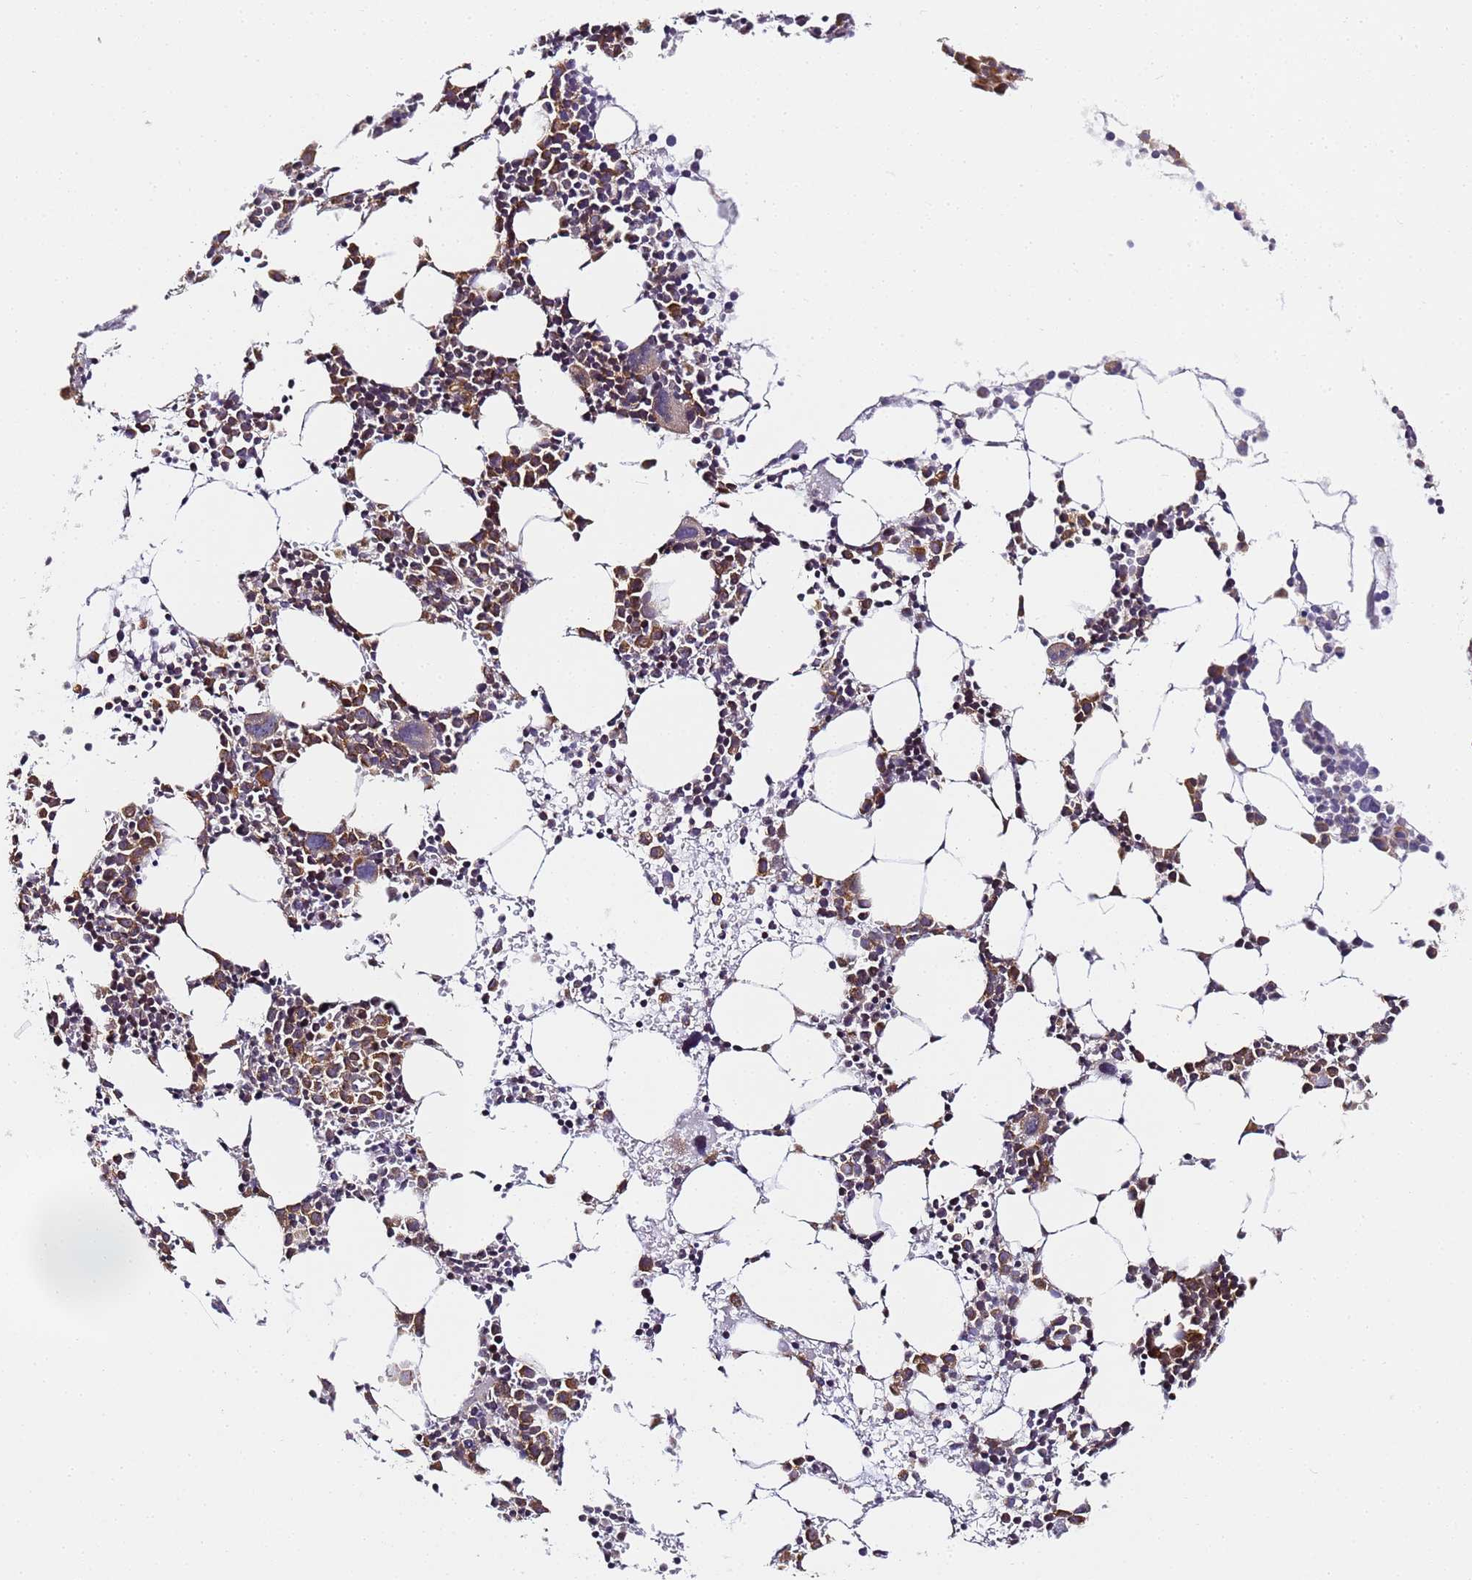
{"staining": {"intensity": "moderate", "quantity": "<25%", "location": "cytoplasmic/membranous"}, "tissue": "bone marrow", "cell_type": "Hematopoietic cells", "image_type": "normal", "snomed": [{"axis": "morphology", "description": "Normal tissue, NOS"}, {"axis": "topography", "description": "Bone marrow"}], "caption": "Immunohistochemistry (IHC) of benign bone marrow exhibits low levels of moderate cytoplasmic/membranous positivity in approximately <25% of hematopoietic cells. The staining is performed using DAB (3,3'-diaminobenzidine) brown chromogen to label protein expression. The nuclei are counter-stained blue using hematoxylin.", "gene": "RPL13A", "patient": {"sex": "female", "age": 89}}